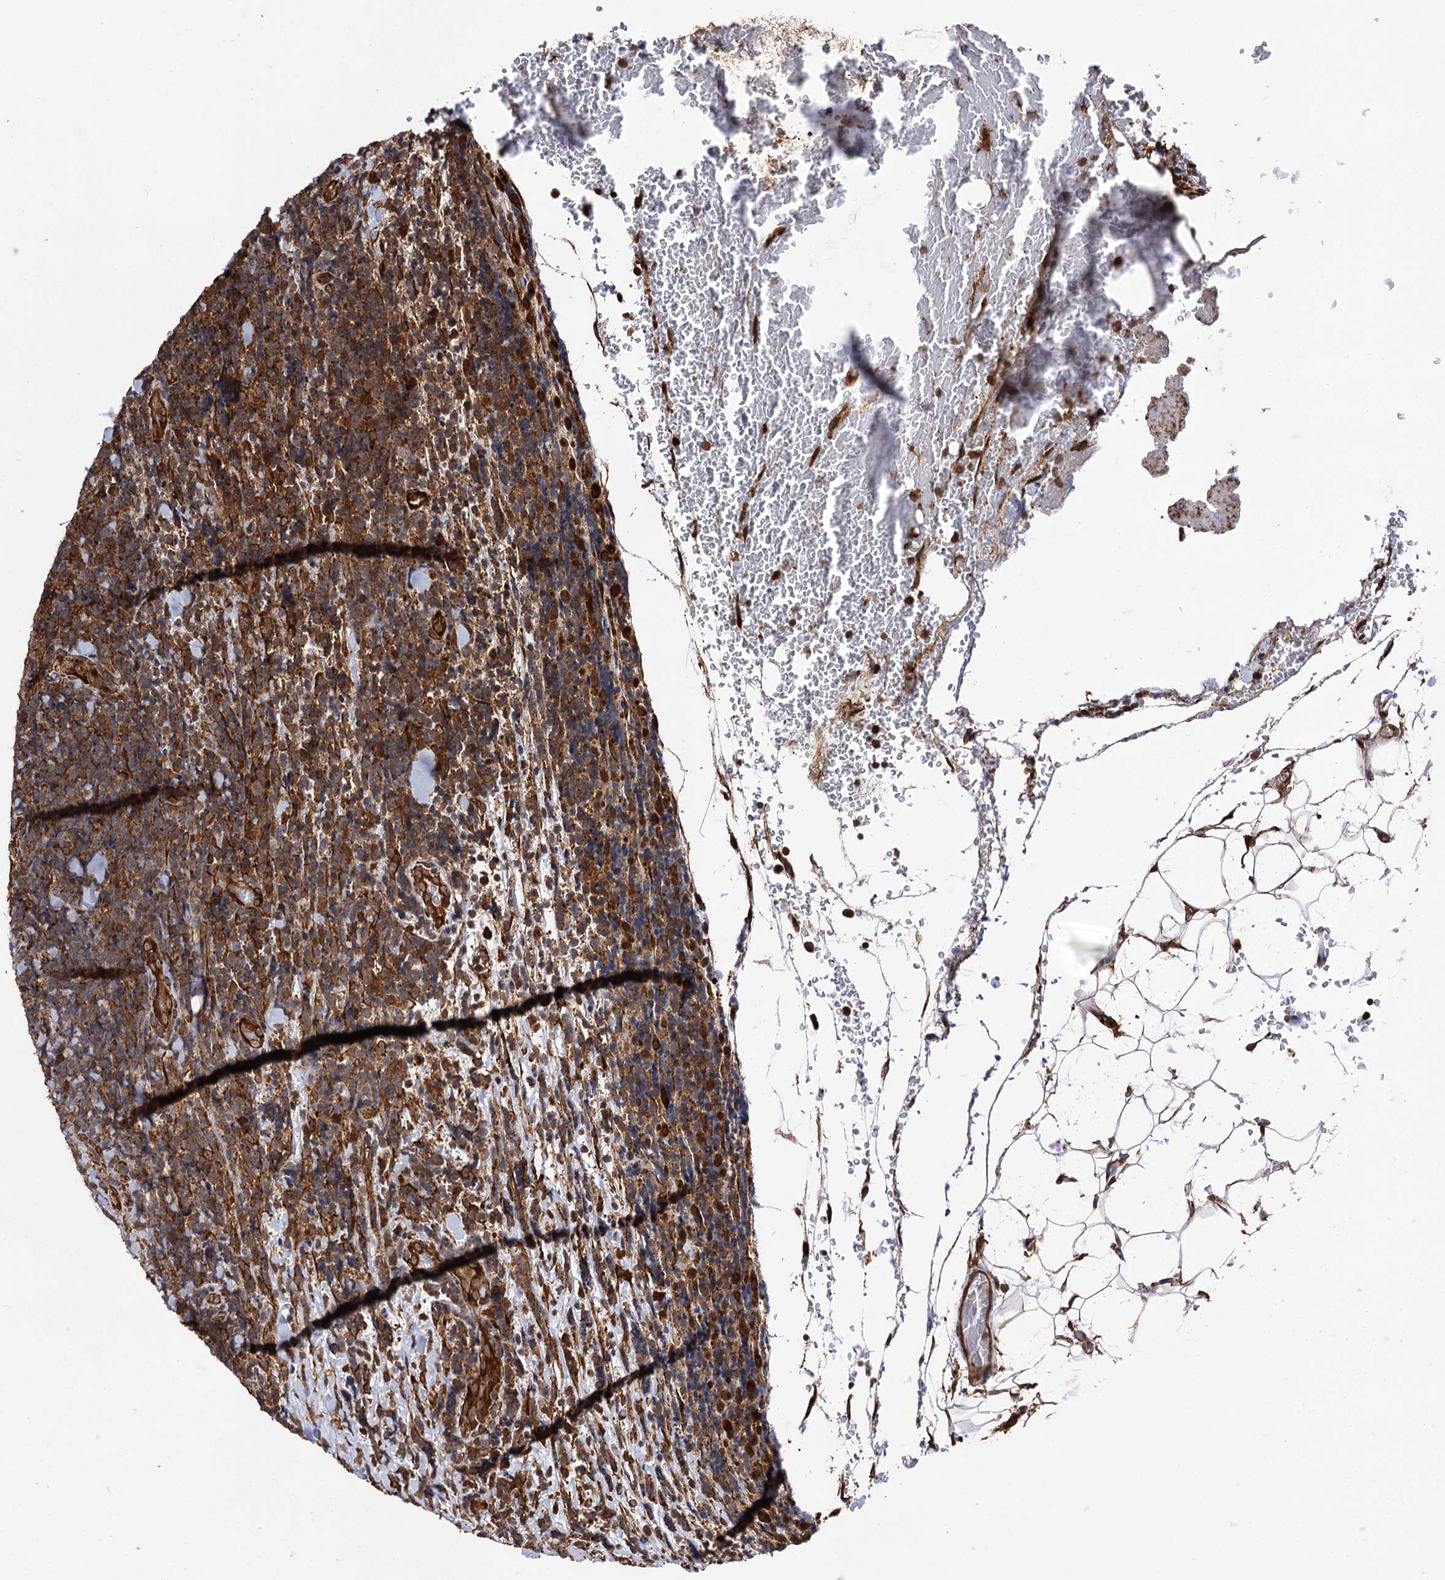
{"staining": {"intensity": "moderate", "quantity": ">75%", "location": "cytoplasmic/membranous"}, "tissue": "lymphoma", "cell_type": "Tumor cells", "image_type": "cancer", "snomed": [{"axis": "morphology", "description": "Malignant lymphoma, non-Hodgkin's type, Low grade"}, {"axis": "topography", "description": "Lymph node"}], "caption": "Lymphoma stained with DAB (3,3'-diaminobenzidine) immunohistochemistry (IHC) shows medium levels of moderate cytoplasmic/membranous staining in approximately >75% of tumor cells. (Stains: DAB (3,3'-diaminobenzidine) in brown, nuclei in blue, Microscopy: brightfield microscopy at high magnification).", "gene": "ATP8B4", "patient": {"sex": "male", "age": 66}}